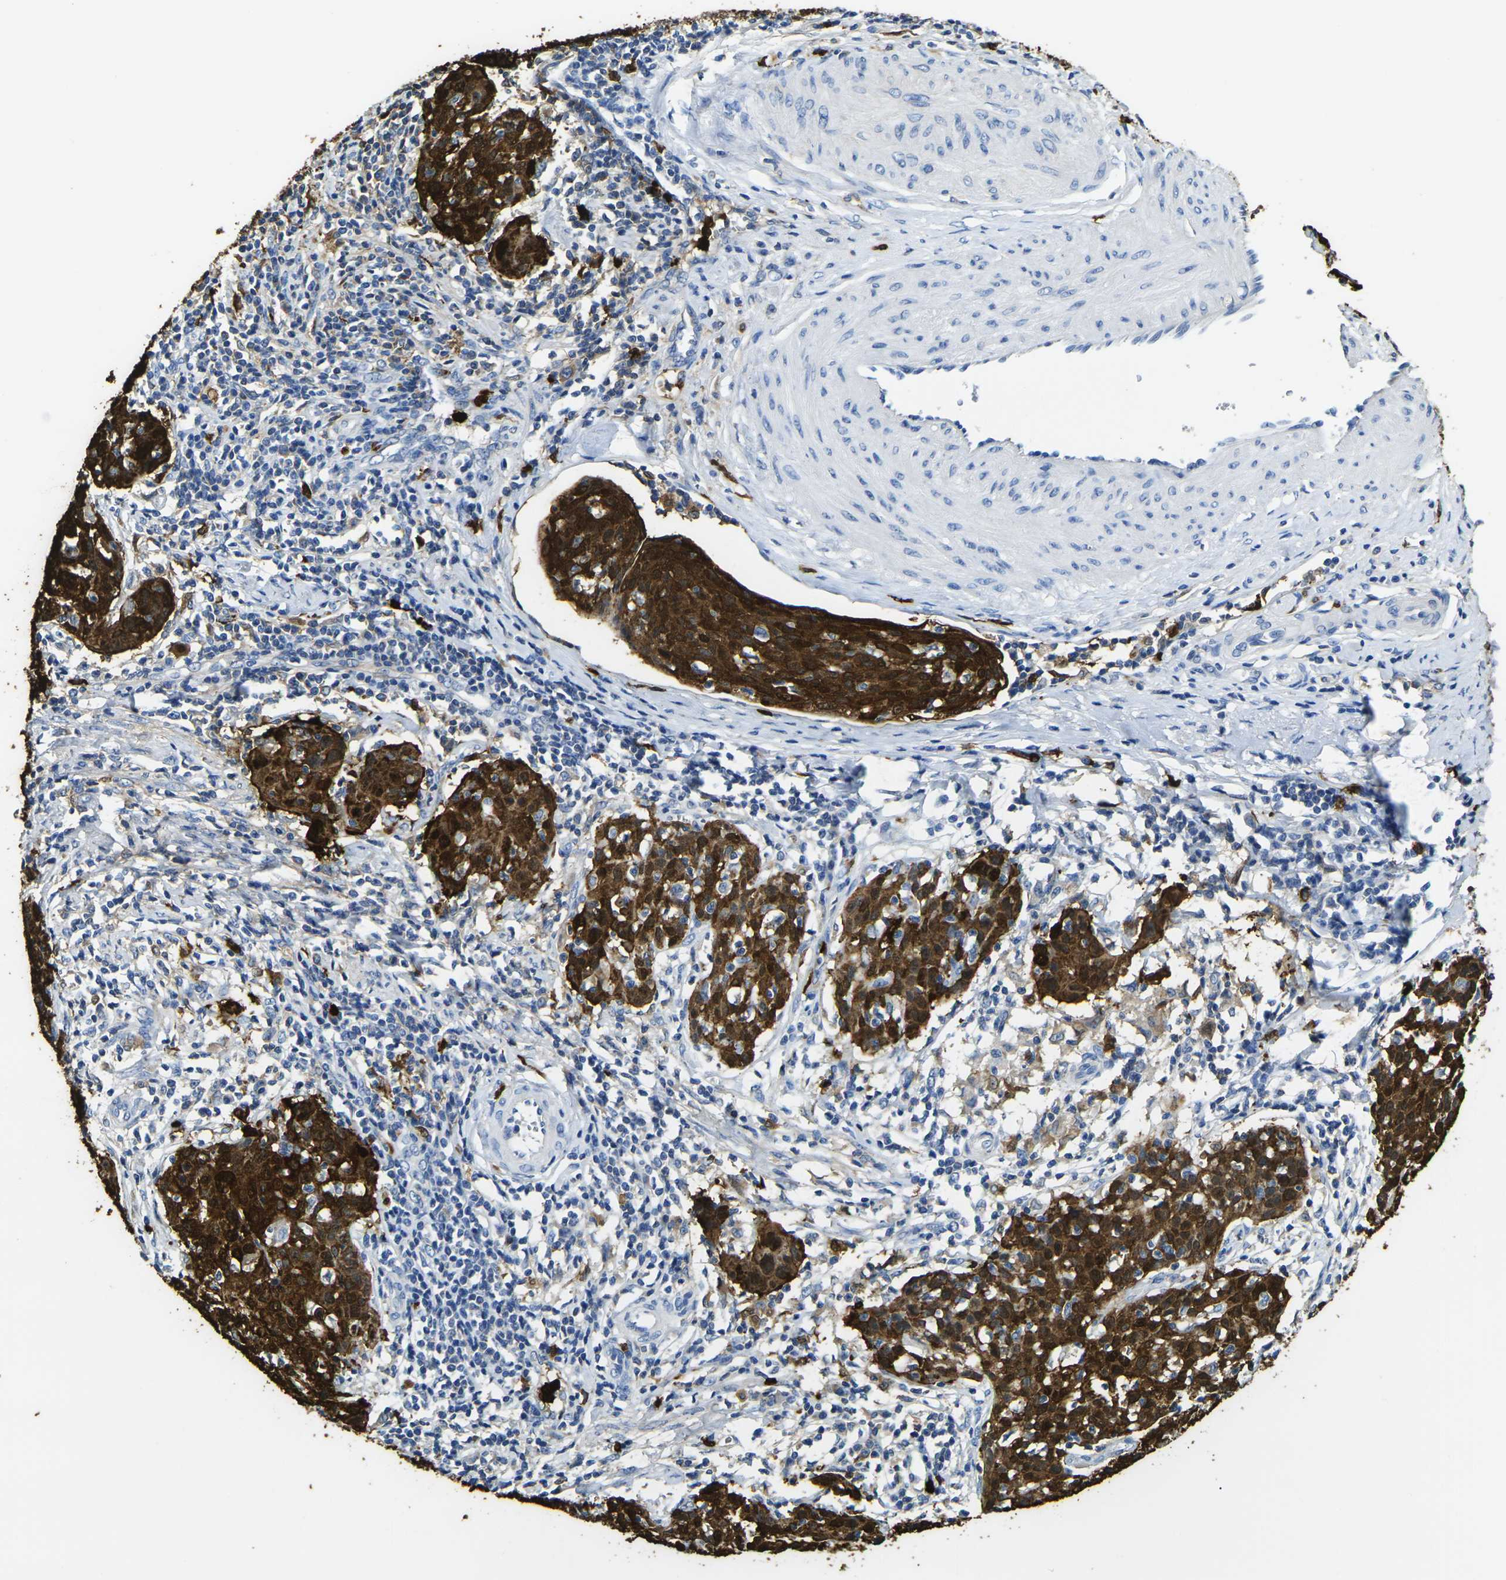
{"staining": {"intensity": "strong", "quantity": ">75%", "location": "cytoplasmic/membranous,nuclear"}, "tissue": "cervical cancer", "cell_type": "Tumor cells", "image_type": "cancer", "snomed": [{"axis": "morphology", "description": "Squamous cell carcinoma, NOS"}, {"axis": "topography", "description": "Cervix"}], "caption": "Immunohistochemistry photomicrograph of neoplastic tissue: cervical cancer stained using immunohistochemistry demonstrates high levels of strong protein expression localized specifically in the cytoplasmic/membranous and nuclear of tumor cells, appearing as a cytoplasmic/membranous and nuclear brown color.", "gene": "S100A9", "patient": {"sex": "female", "age": 38}}